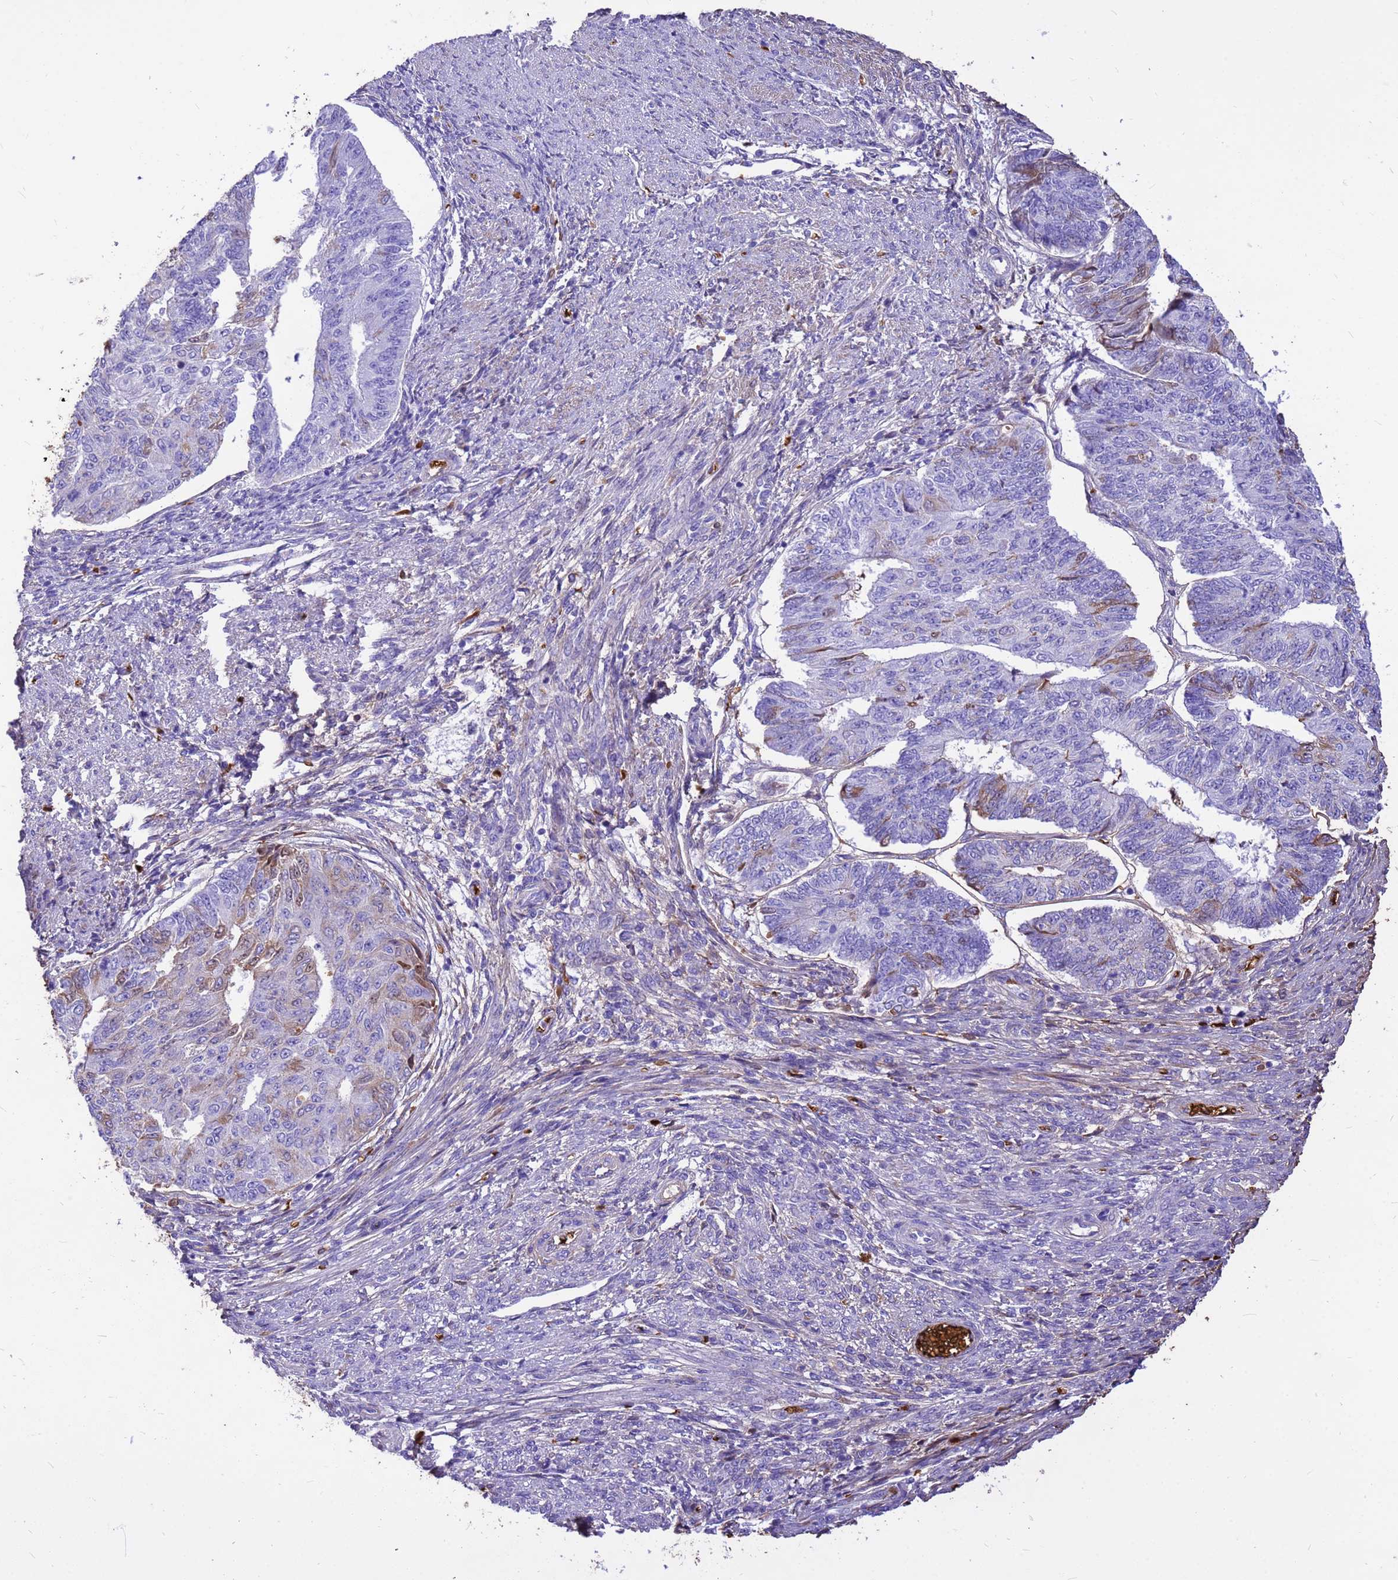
{"staining": {"intensity": "negative", "quantity": "none", "location": "none"}, "tissue": "endometrial cancer", "cell_type": "Tumor cells", "image_type": "cancer", "snomed": [{"axis": "morphology", "description": "Adenocarcinoma, NOS"}, {"axis": "topography", "description": "Endometrium"}], "caption": "A histopathology image of endometrial adenocarcinoma stained for a protein exhibits no brown staining in tumor cells. (DAB (3,3'-diaminobenzidine) IHC, high magnification).", "gene": "HBA2", "patient": {"sex": "female", "age": 32}}